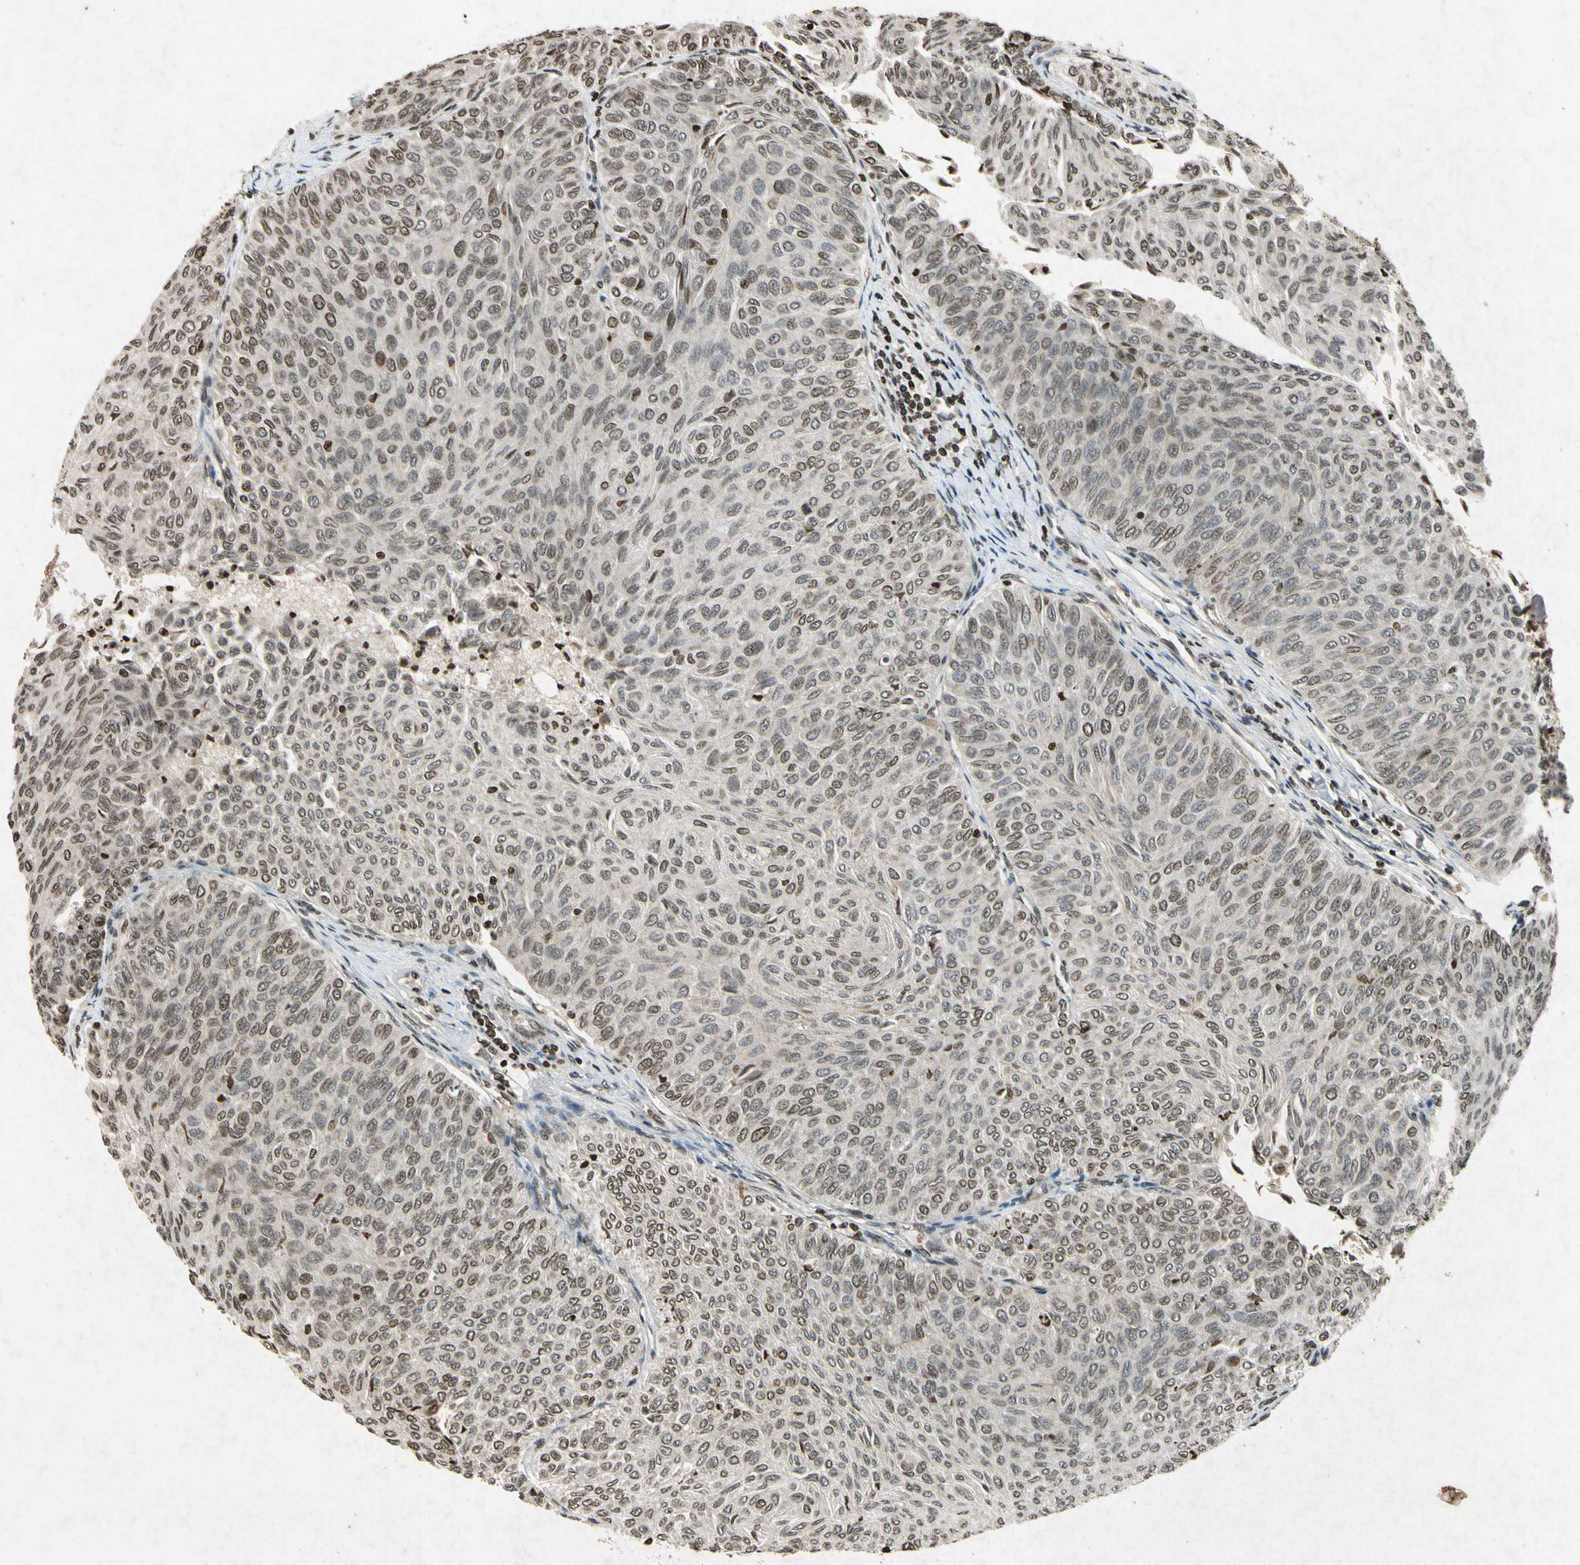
{"staining": {"intensity": "weak", "quantity": ">75%", "location": "nuclear"}, "tissue": "urothelial cancer", "cell_type": "Tumor cells", "image_type": "cancer", "snomed": [{"axis": "morphology", "description": "Urothelial carcinoma, Low grade"}, {"axis": "topography", "description": "Urinary bladder"}], "caption": "Immunohistochemistry (IHC) (DAB (3,3'-diaminobenzidine)) staining of urothelial cancer demonstrates weak nuclear protein expression in approximately >75% of tumor cells.", "gene": "HOXB3", "patient": {"sex": "male", "age": 78}}